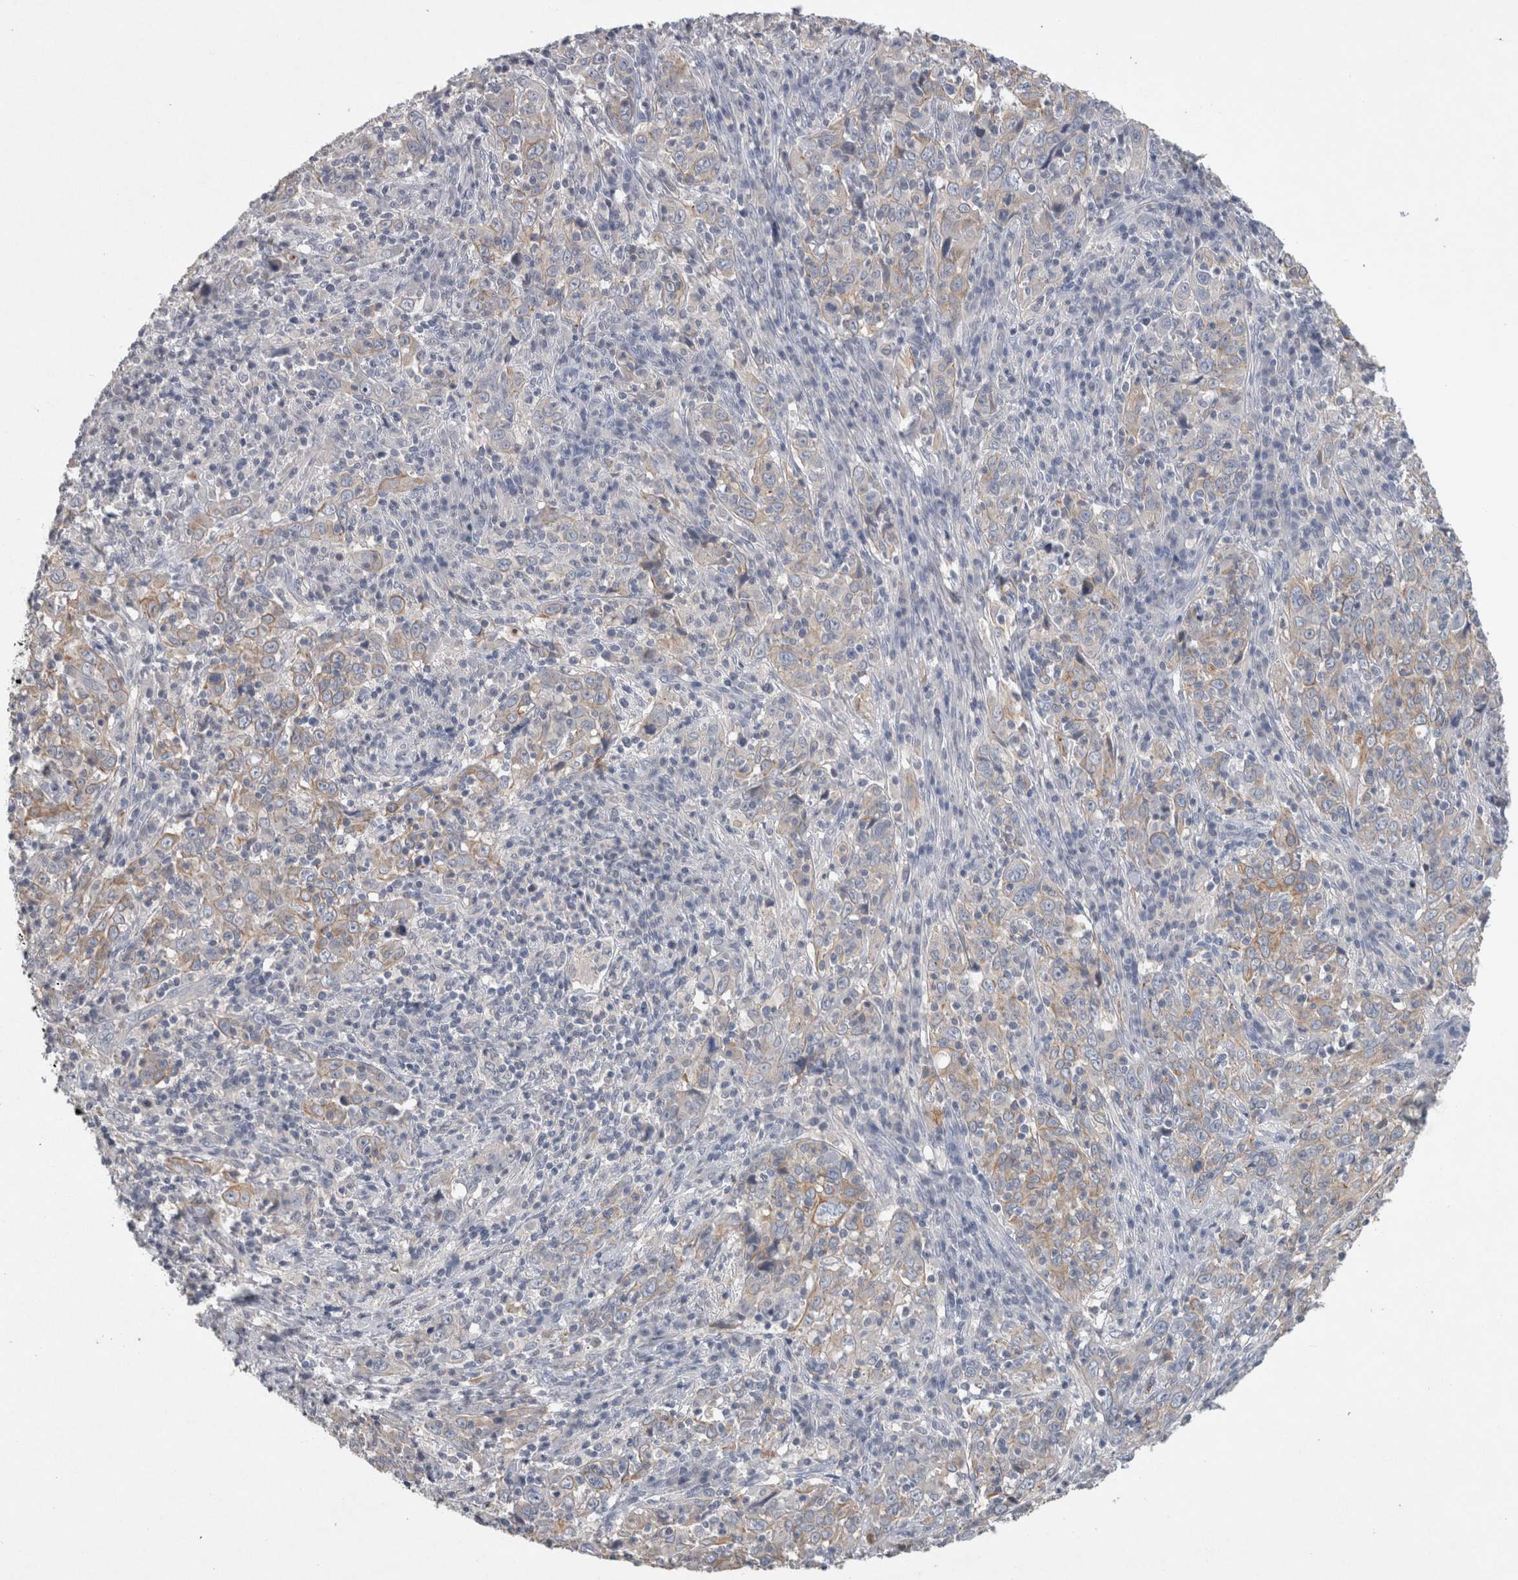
{"staining": {"intensity": "weak", "quantity": "25%-75%", "location": "cytoplasmic/membranous"}, "tissue": "cervical cancer", "cell_type": "Tumor cells", "image_type": "cancer", "snomed": [{"axis": "morphology", "description": "Squamous cell carcinoma, NOS"}, {"axis": "topography", "description": "Cervix"}], "caption": "A brown stain highlights weak cytoplasmic/membranous expression of a protein in squamous cell carcinoma (cervical) tumor cells.", "gene": "HEXD", "patient": {"sex": "female", "age": 46}}